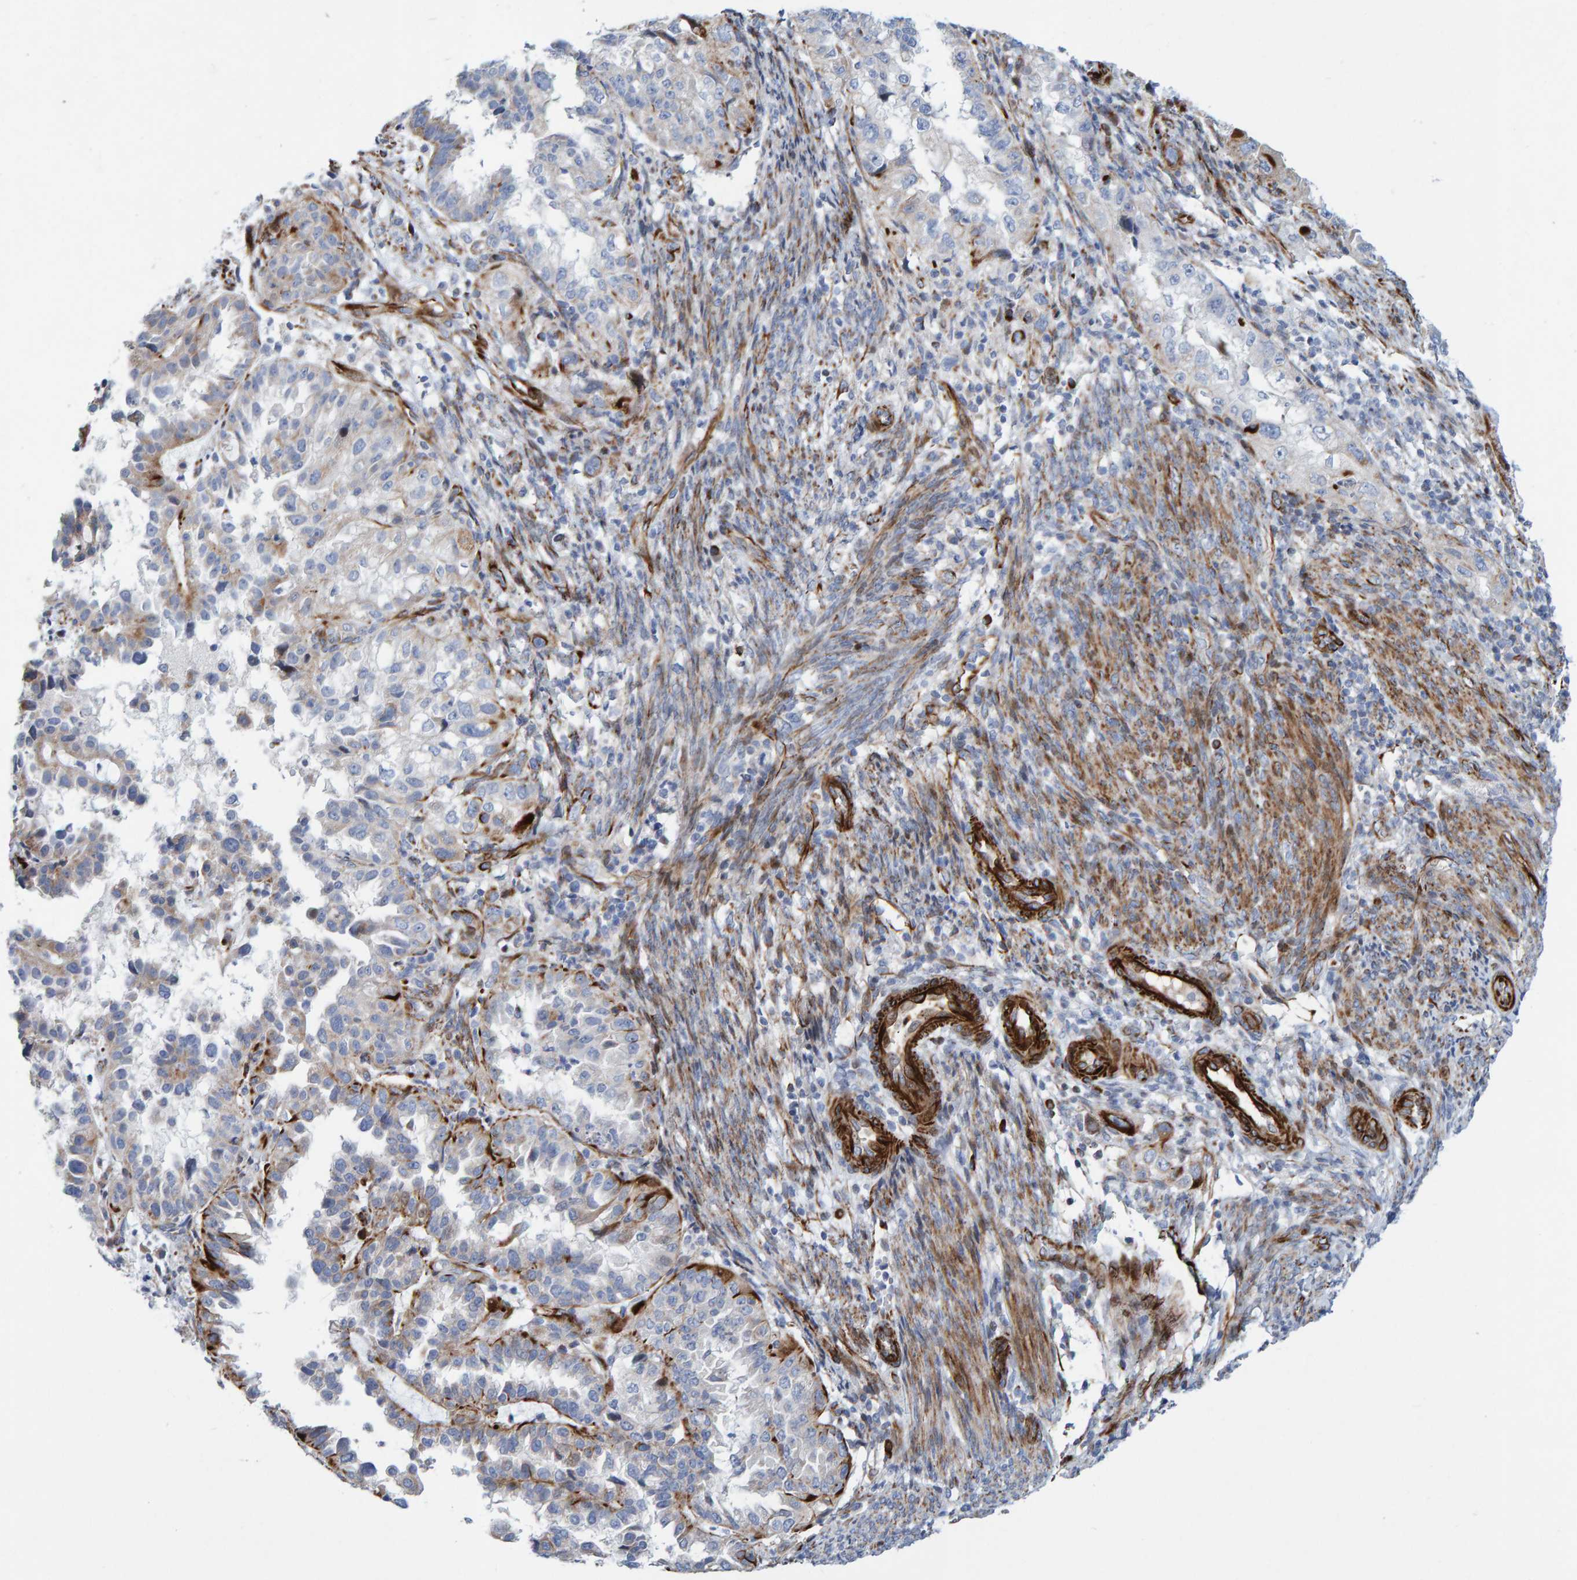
{"staining": {"intensity": "weak", "quantity": "<25%", "location": "cytoplasmic/membranous"}, "tissue": "endometrial cancer", "cell_type": "Tumor cells", "image_type": "cancer", "snomed": [{"axis": "morphology", "description": "Adenocarcinoma, NOS"}, {"axis": "topography", "description": "Endometrium"}], "caption": "An IHC micrograph of endometrial cancer (adenocarcinoma) is shown. There is no staining in tumor cells of endometrial cancer (adenocarcinoma).", "gene": "POLG2", "patient": {"sex": "female", "age": 85}}